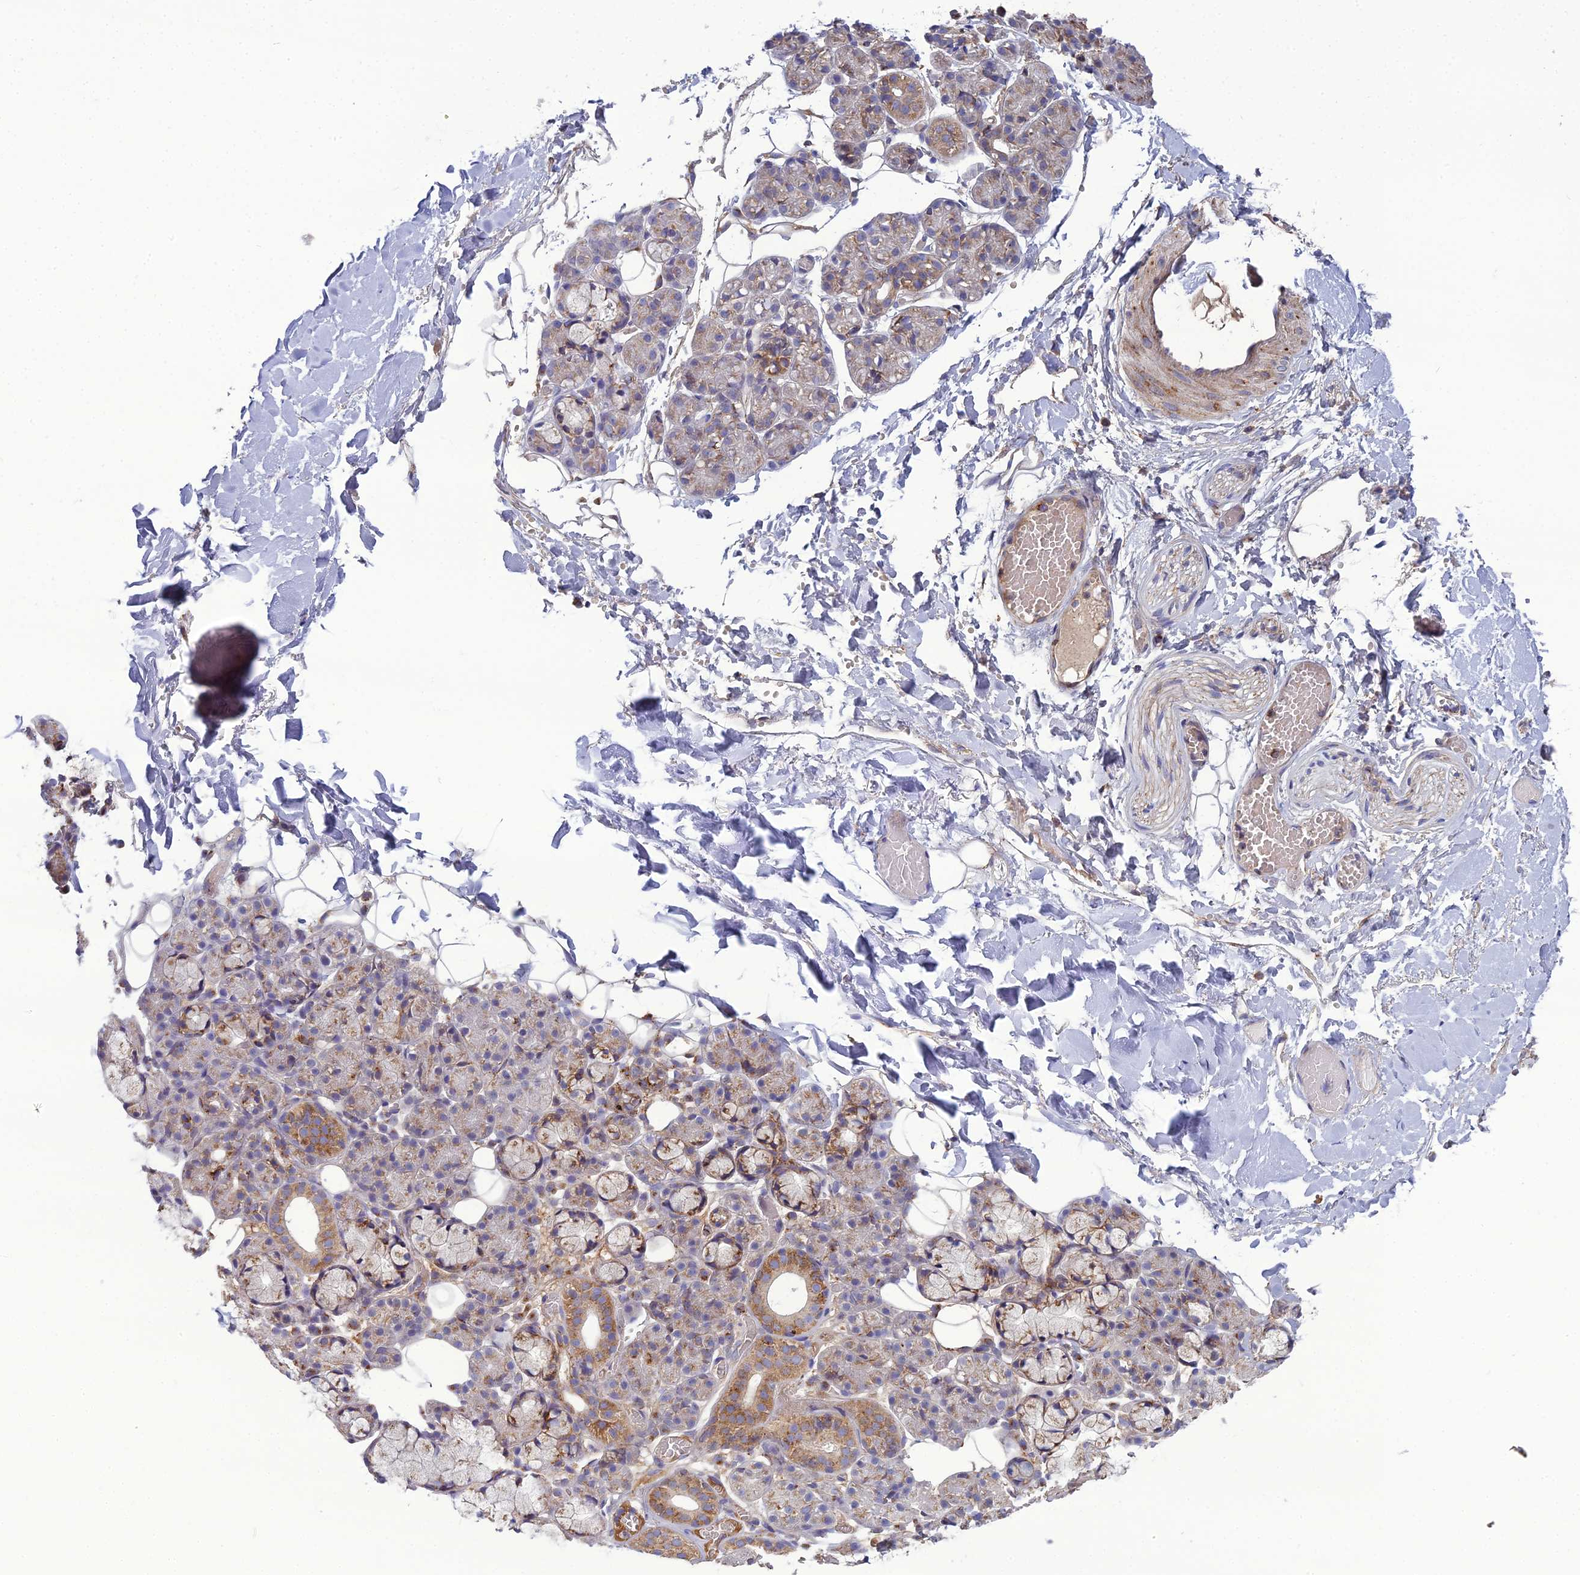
{"staining": {"intensity": "moderate", "quantity": "25%-75%", "location": "cytoplasmic/membranous"}, "tissue": "salivary gland", "cell_type": "Glandular cells", "image_type": "normal", "snomed": [{"axis": "morphology", "description": "Normal tissue, NOS"}, {"axis": "topography", "description": "Salivary gland"}], "caption": "Immunohistochemistry (IHC) staining of unremarkable salivary gland, which shows medium levels of moderate cytoplasmic/membranous expression in approximately 25%-75% of glandular cells indicating moderate cytoplasmic/membranous protein expression. The staining was performed using DAB (3,3'-diaminobenzidine) (brown) for protein detection and nuclei were counterstained in hematoxylin (blue).", "gene": "LNPEP", "patient": {"sex": "male", "age": 63}}